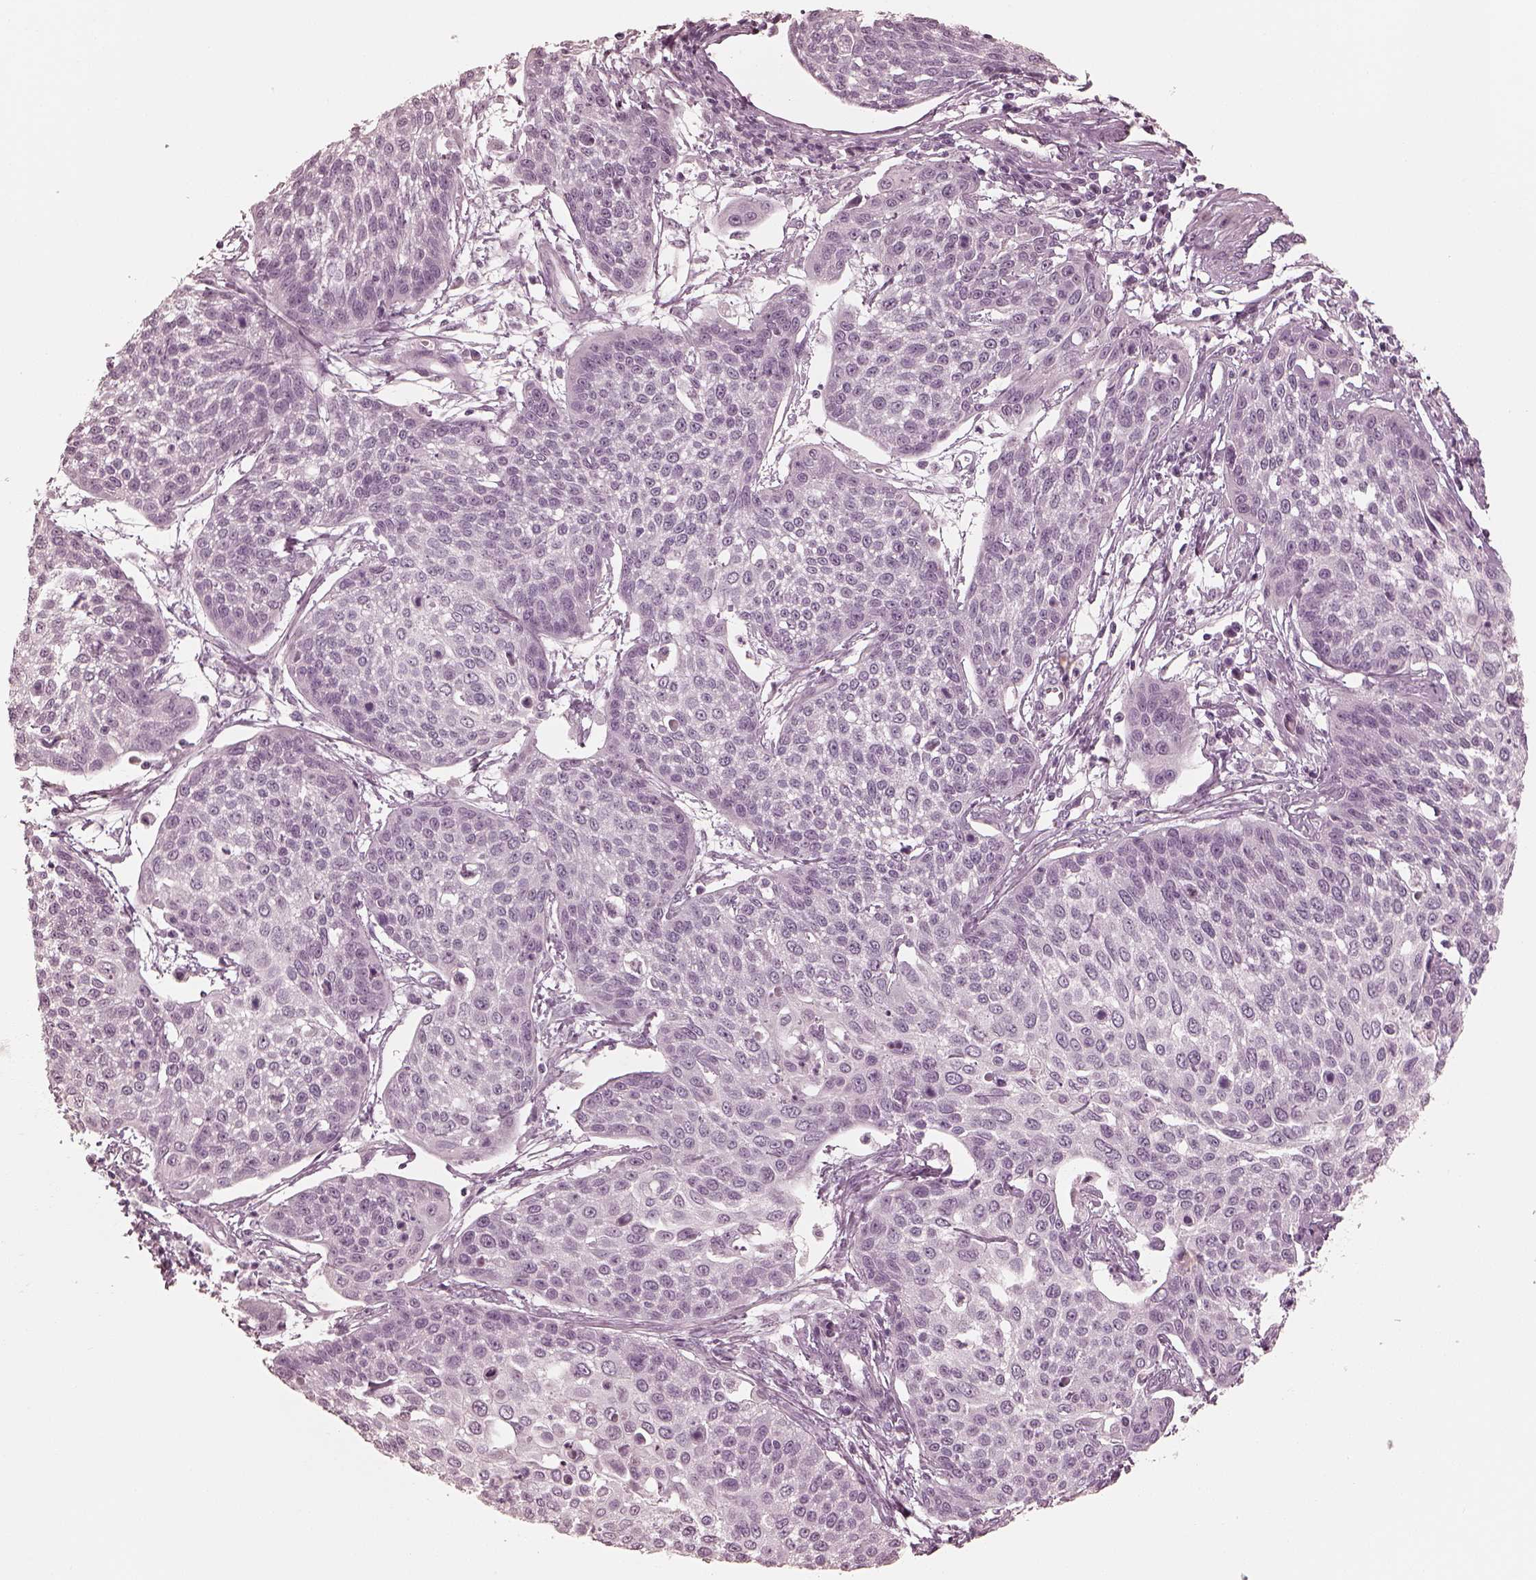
{"staining": {"intensity": "negative", "quantity": "none", "location": "none"}, "tissue": "cervical cancer", "cell_type": "Tumor cells", "image_type": "cancer", "snomed": [{"axis": "morphology", "description": "Squamous cell carcinoma, NOS"}, {"axis": "topography", "description": "Cervix"}], "caption": "Immunohistochemistry (IHC) of human cervical cancer displays no staining in tumor cells.", "gene": "CALR3", "patient": {"sex": "female", "age": 34}}